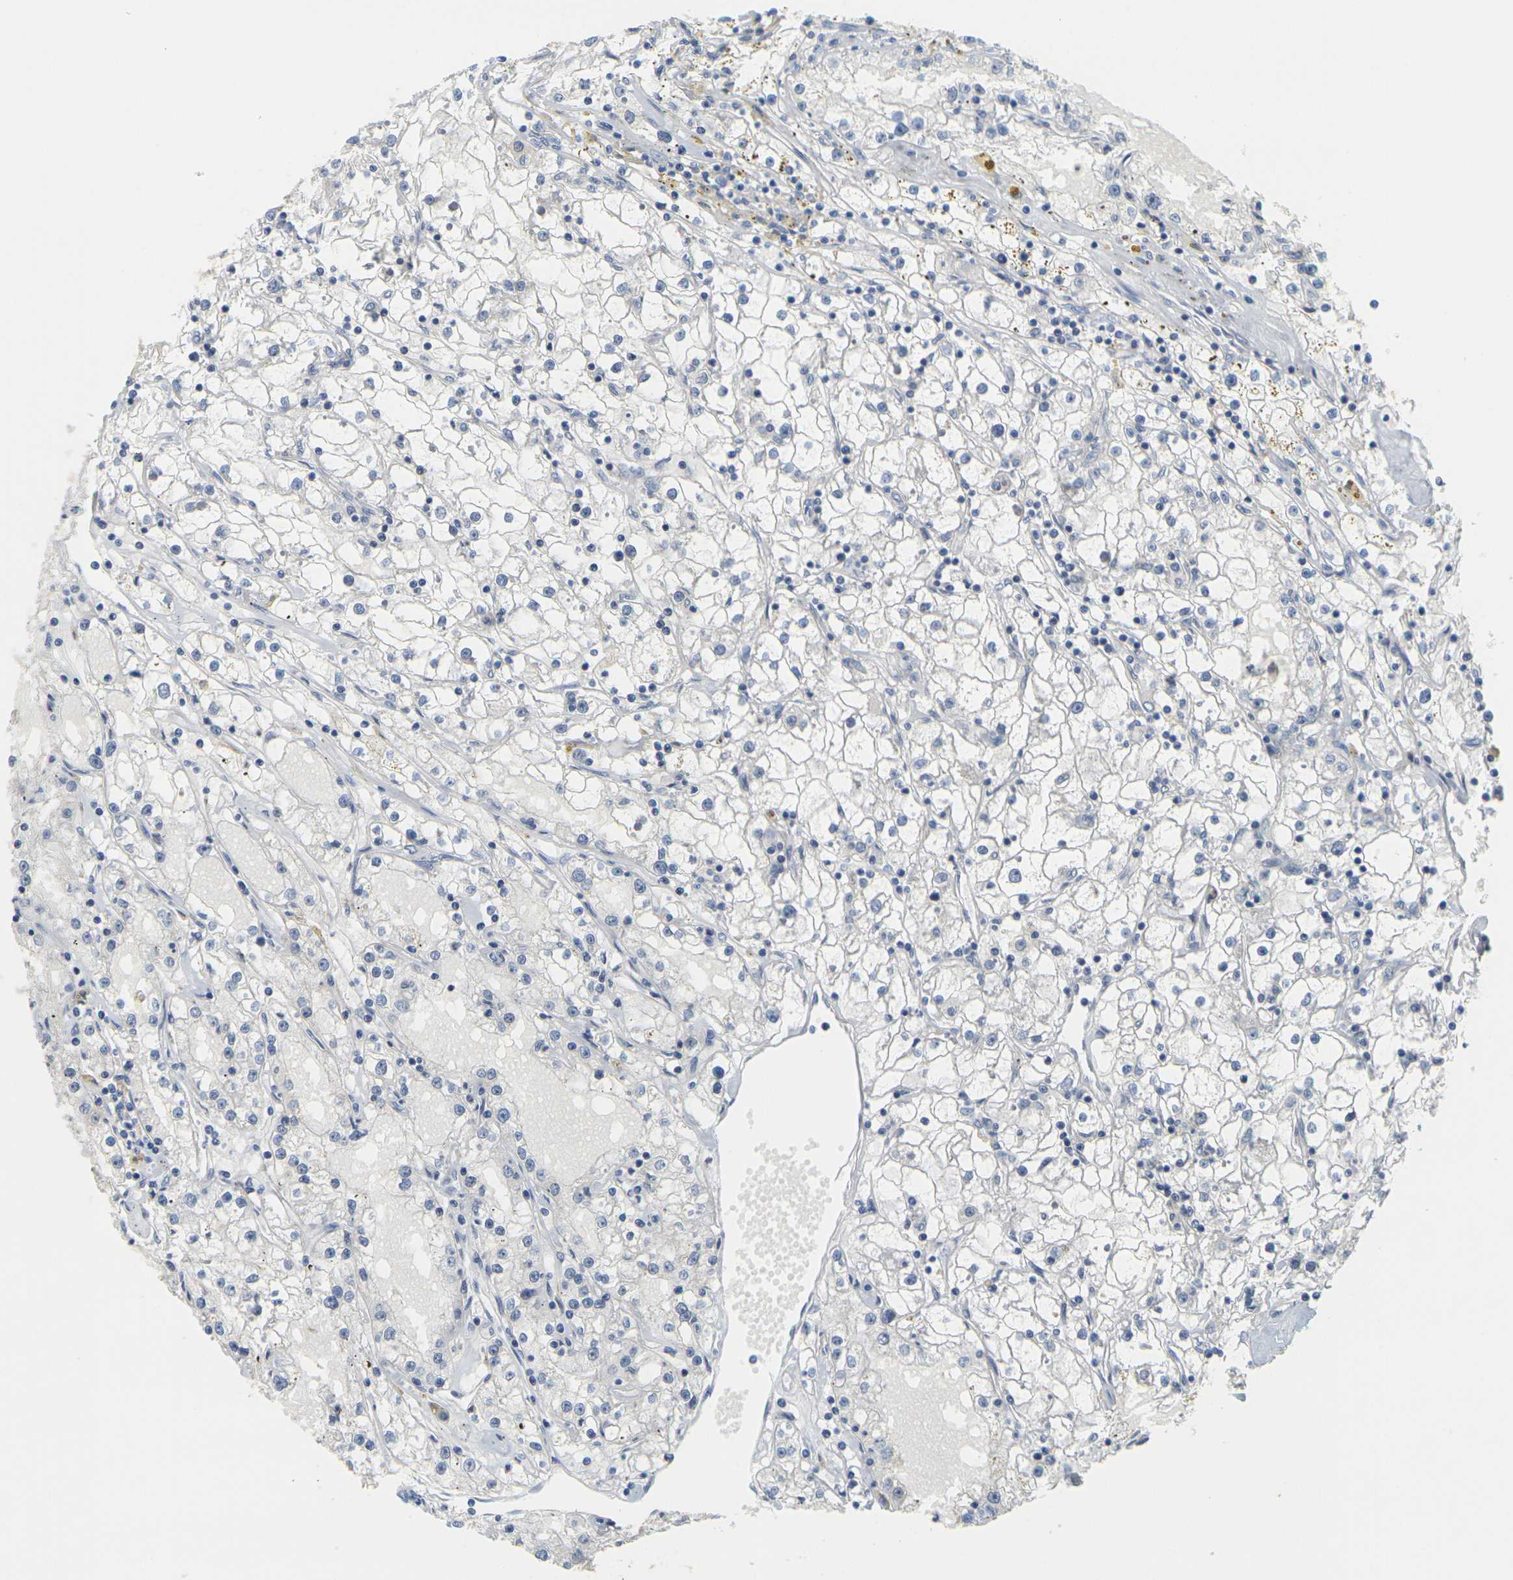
{"staining": {"intensity": "negative", "quantity": "none", "location": "none"}, "tissue": "renal cancer", "cell_type": "Tumor cells", "image_type": "cancer", "snomed": [{"axis": "morphology", "description": "Adenocarcinoma, NOS"}, {"axis": "topography", "description": "Kidney"}], "caption": "The immunohistochemistry histopathology image has no significant staining in tumor cells of renal cancer tissue. The staining is performed using DAB (3,3'-diaminobenzidine) brown chromogen with nuclei counter-stained in using hematoxylin.", "gene": "GDAP1", "patient": {"sex": "male", "age": 56}}